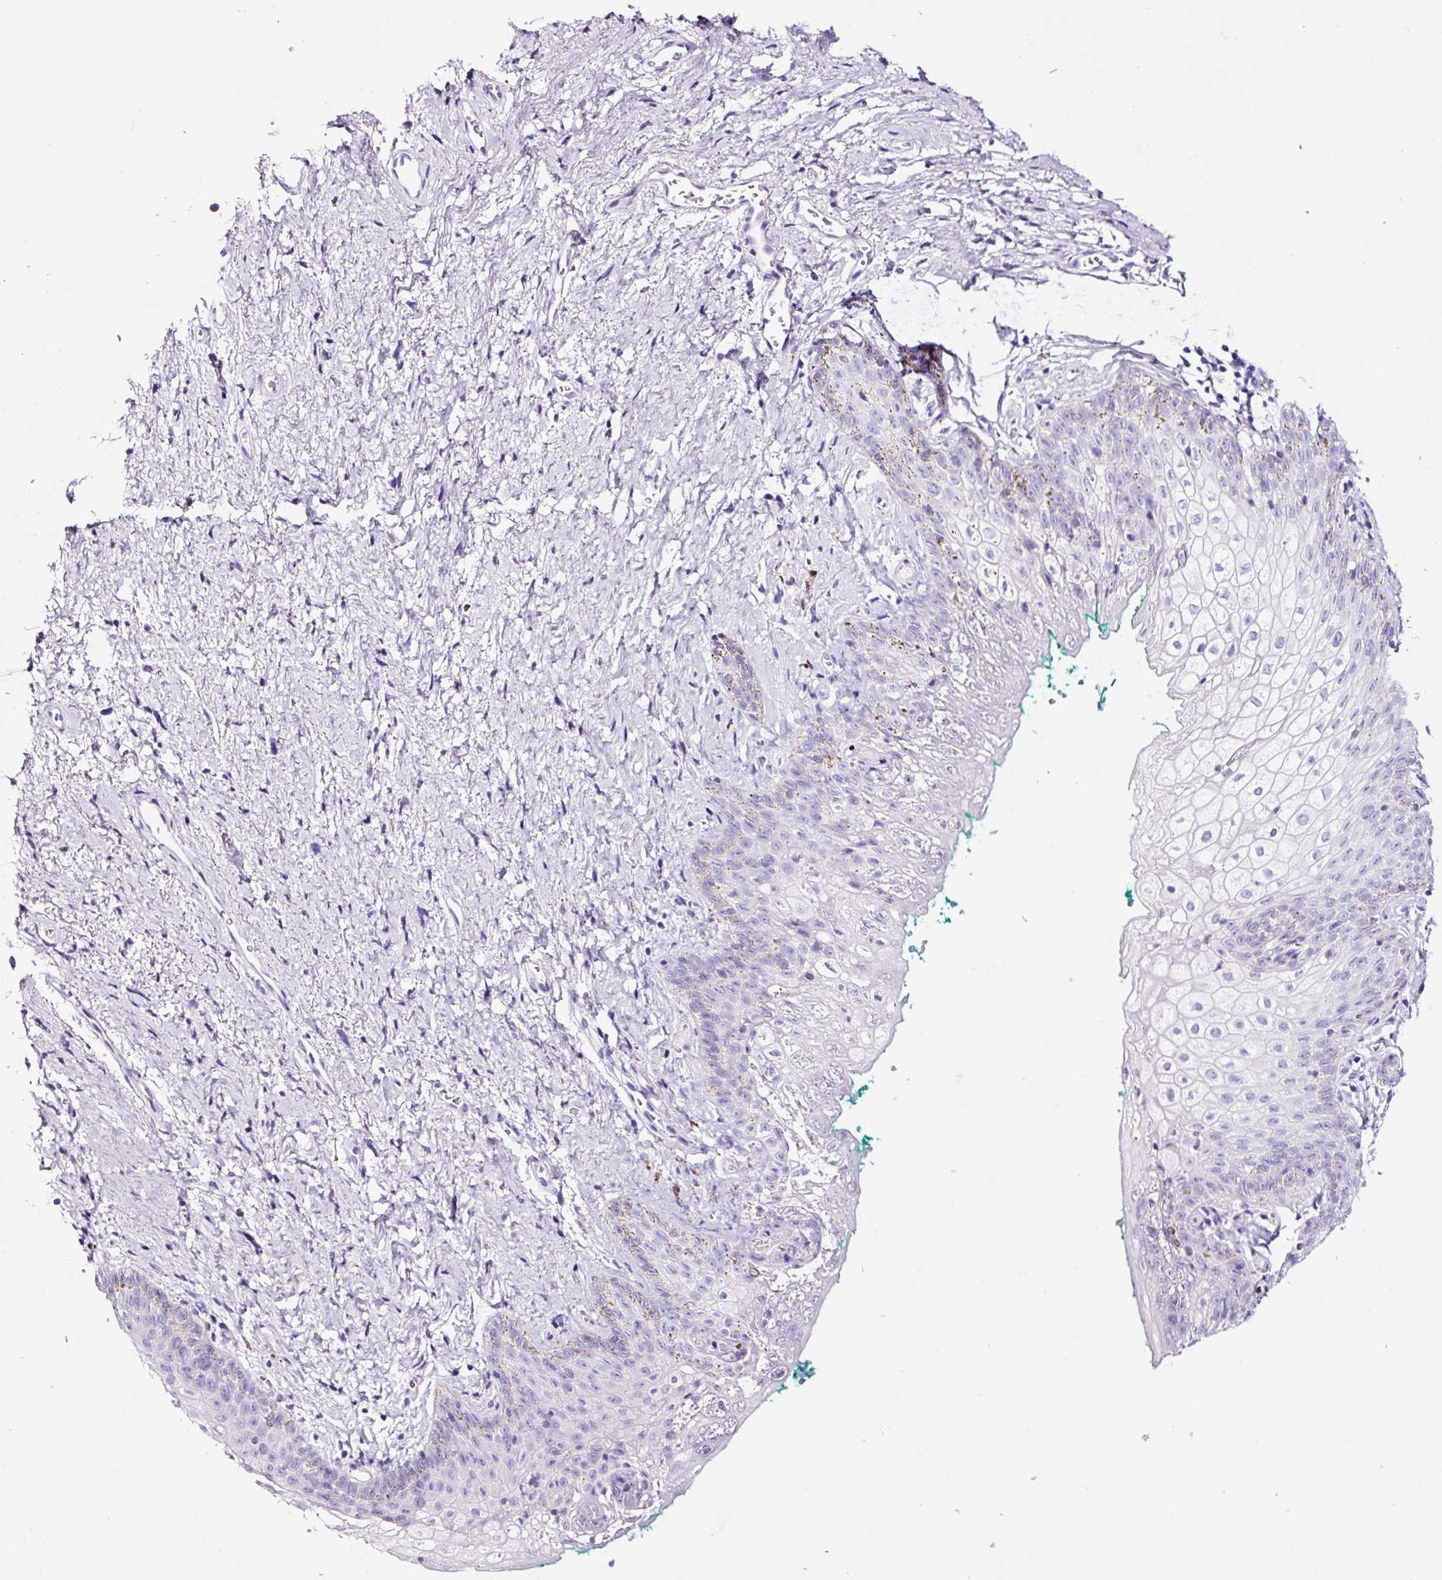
{"staining": {"intensity": "negative", "quantity": "none", "location": "none"}, "tissue": "vagina", "cell_type": "Squamous epithelial cells", "image_type": "normal", "snomed": [{"axis": "morphology", "description": "Normal tissue, NOS"}, {"axis": "topography", "description": "Vulva"}, {"axis": "topography", "description": "Vagina"}, {"axis": "topography", "description": "Peripheral nerve tissue"}], "caption": "Squamous epithelial cells are negative for brown protein staining in benign vagina. Brightfield microscopy of IHC stained with DAB (3,3'-diaminobenzidine) (brown) and hematoxylin (blue), captured at high magnification.", "gene": "FBXL7", "patient": {"sex": "female", "age": 66}}